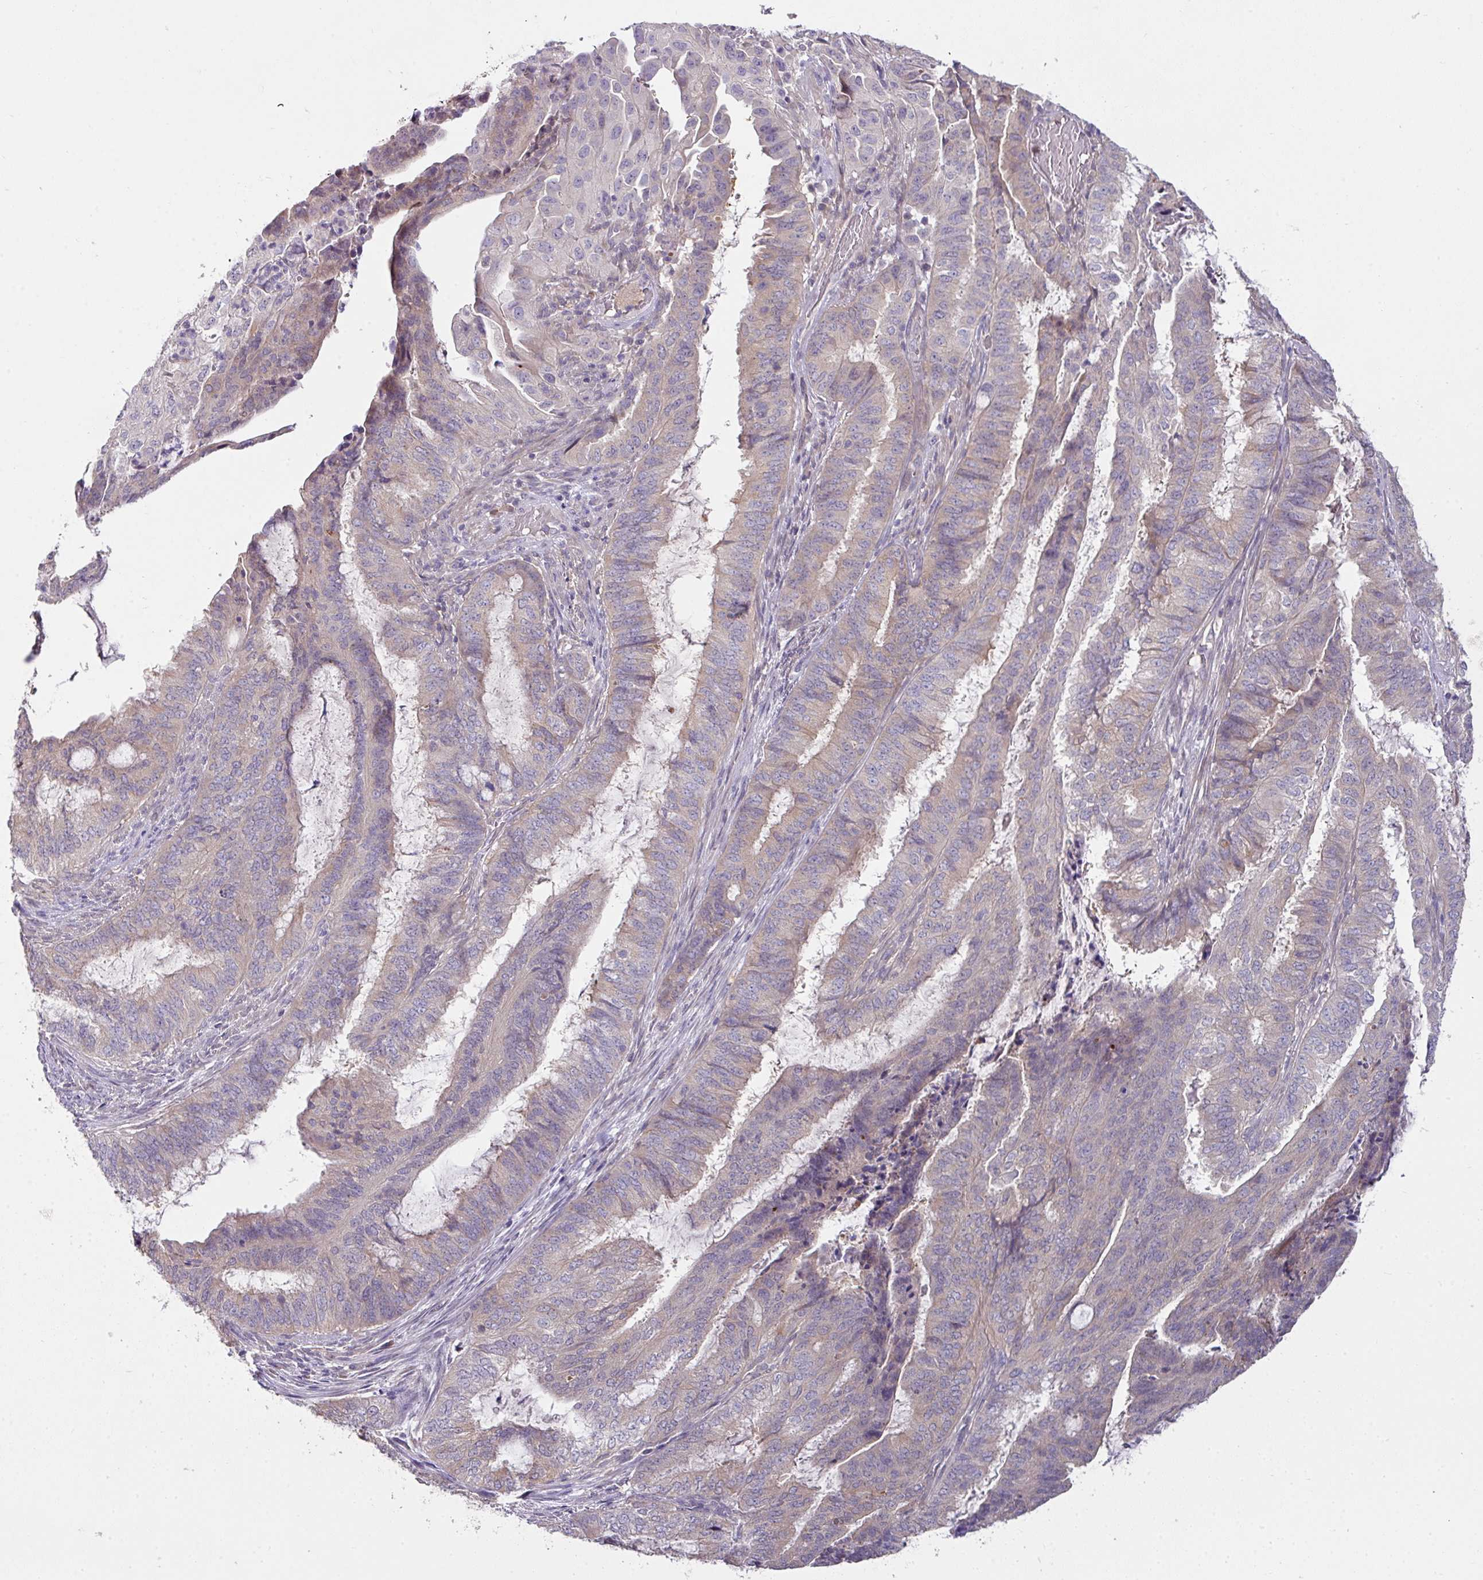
{"staining": {"intensity": "weak", "quantity": "25%-75%", "location": "cytoplasmic/membranous"}, "tissue": "endometrial cancer", "cell_type": "Tumor cells", "image_type": "cancer", "snomed": [{"axis": "morphology", "description": "Adenocarcinoma, NOS"}, {"axis": "topography", "description": "Endometrium"}], "caption": "A histopathology image of endometrial adenocarcinoma stained for a protein shows weak cytoplasmic/membranous brown staining in tumor cells.", "gene": "SLAMF6", "patient": {"sex": "female", "age": 51}}